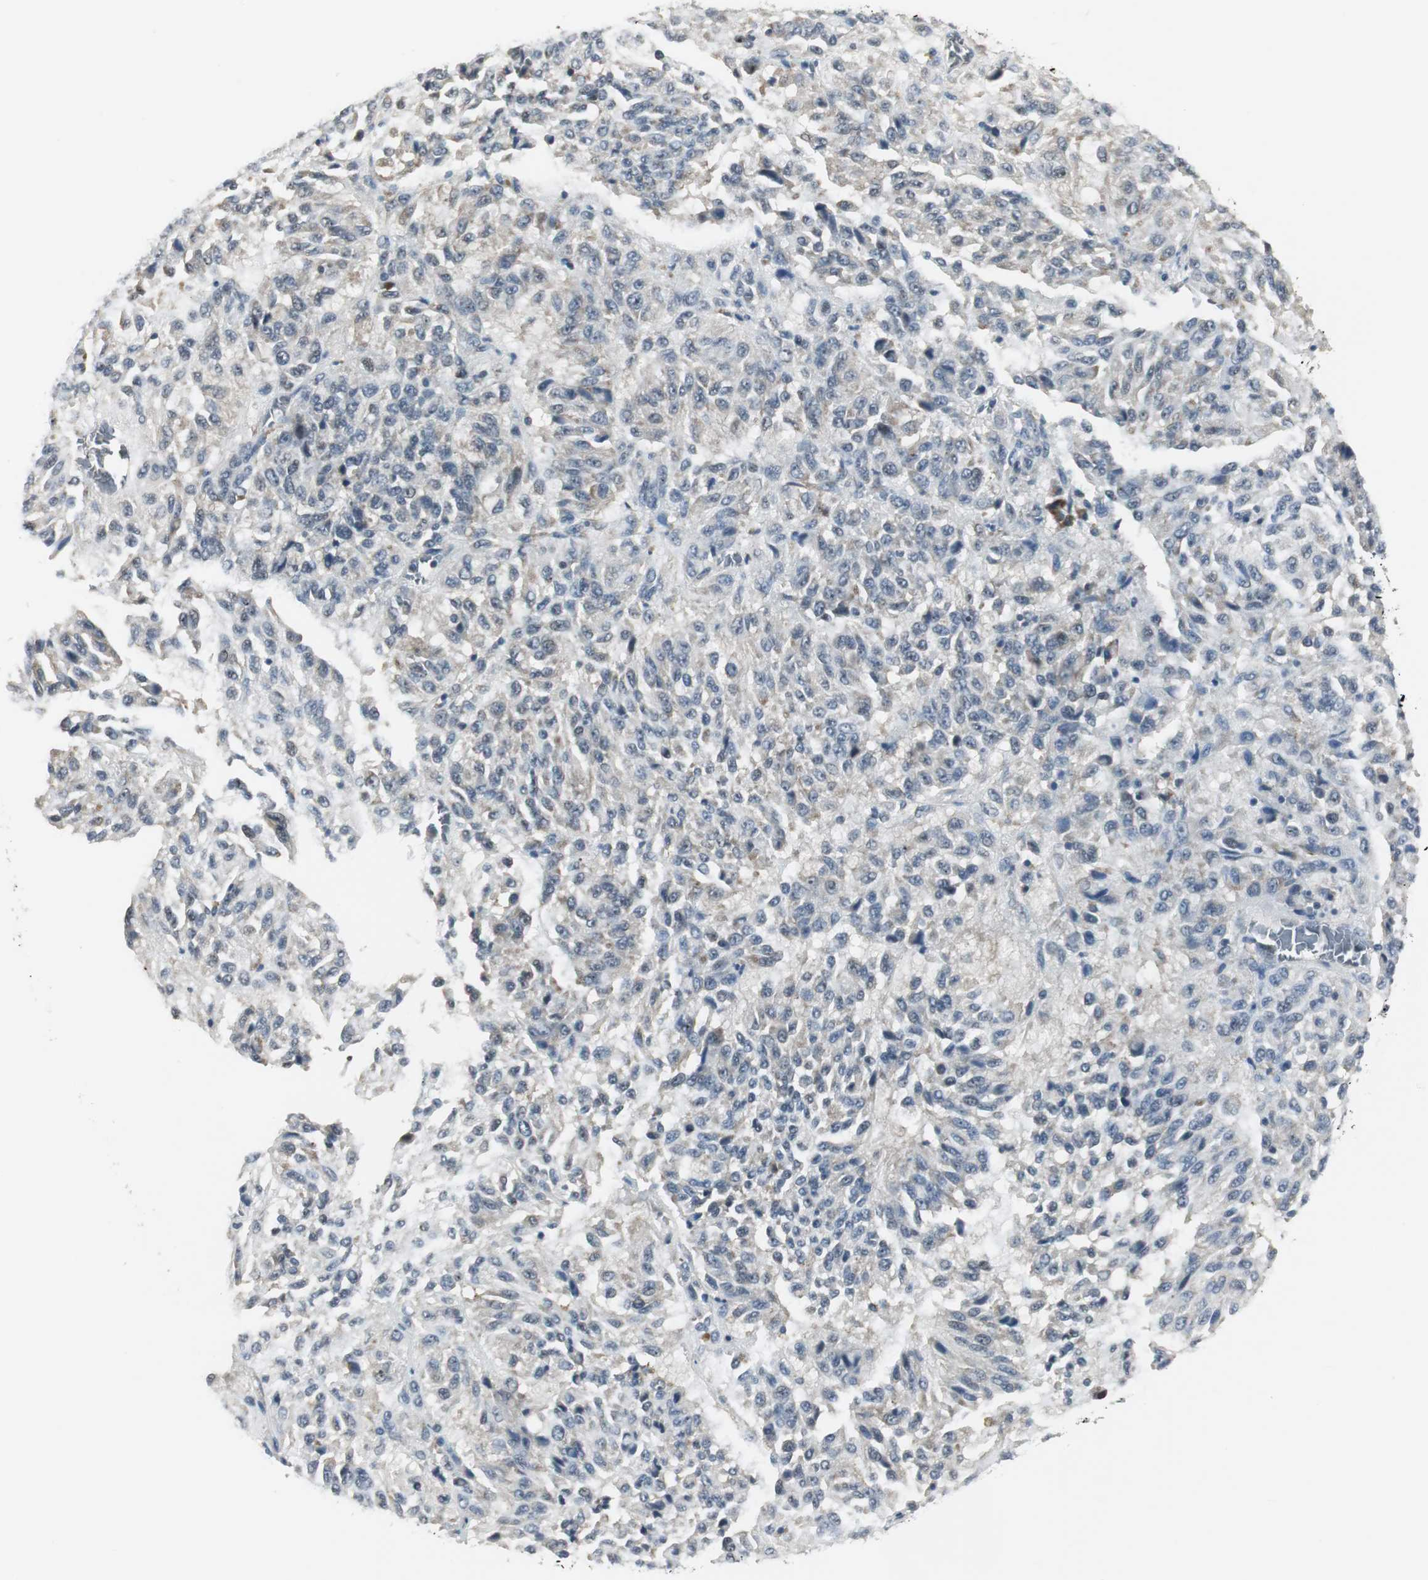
{"staining": {"intensity": "weak", "quantity": "25%-75%", "location": "cytoplasmic/membranous"}, "tissue": "melanoma", "cell_type": "Tumor cells", "image_type": "cancer", "snomed": [{"axis": "morphology", "description": "Malignant melanoma, Metastatic site"}, {"axis": "topography", "description": "Lung"}], "caption": "Malignant melanoma (metastatic site) stained with immunohistochemistry (IHC) reveals weak cytoplasmic/membranous staining in about 25%-75% of tumor cells.", "gene": "CCT5", "patient": {"sex": "male", "age": 64}}